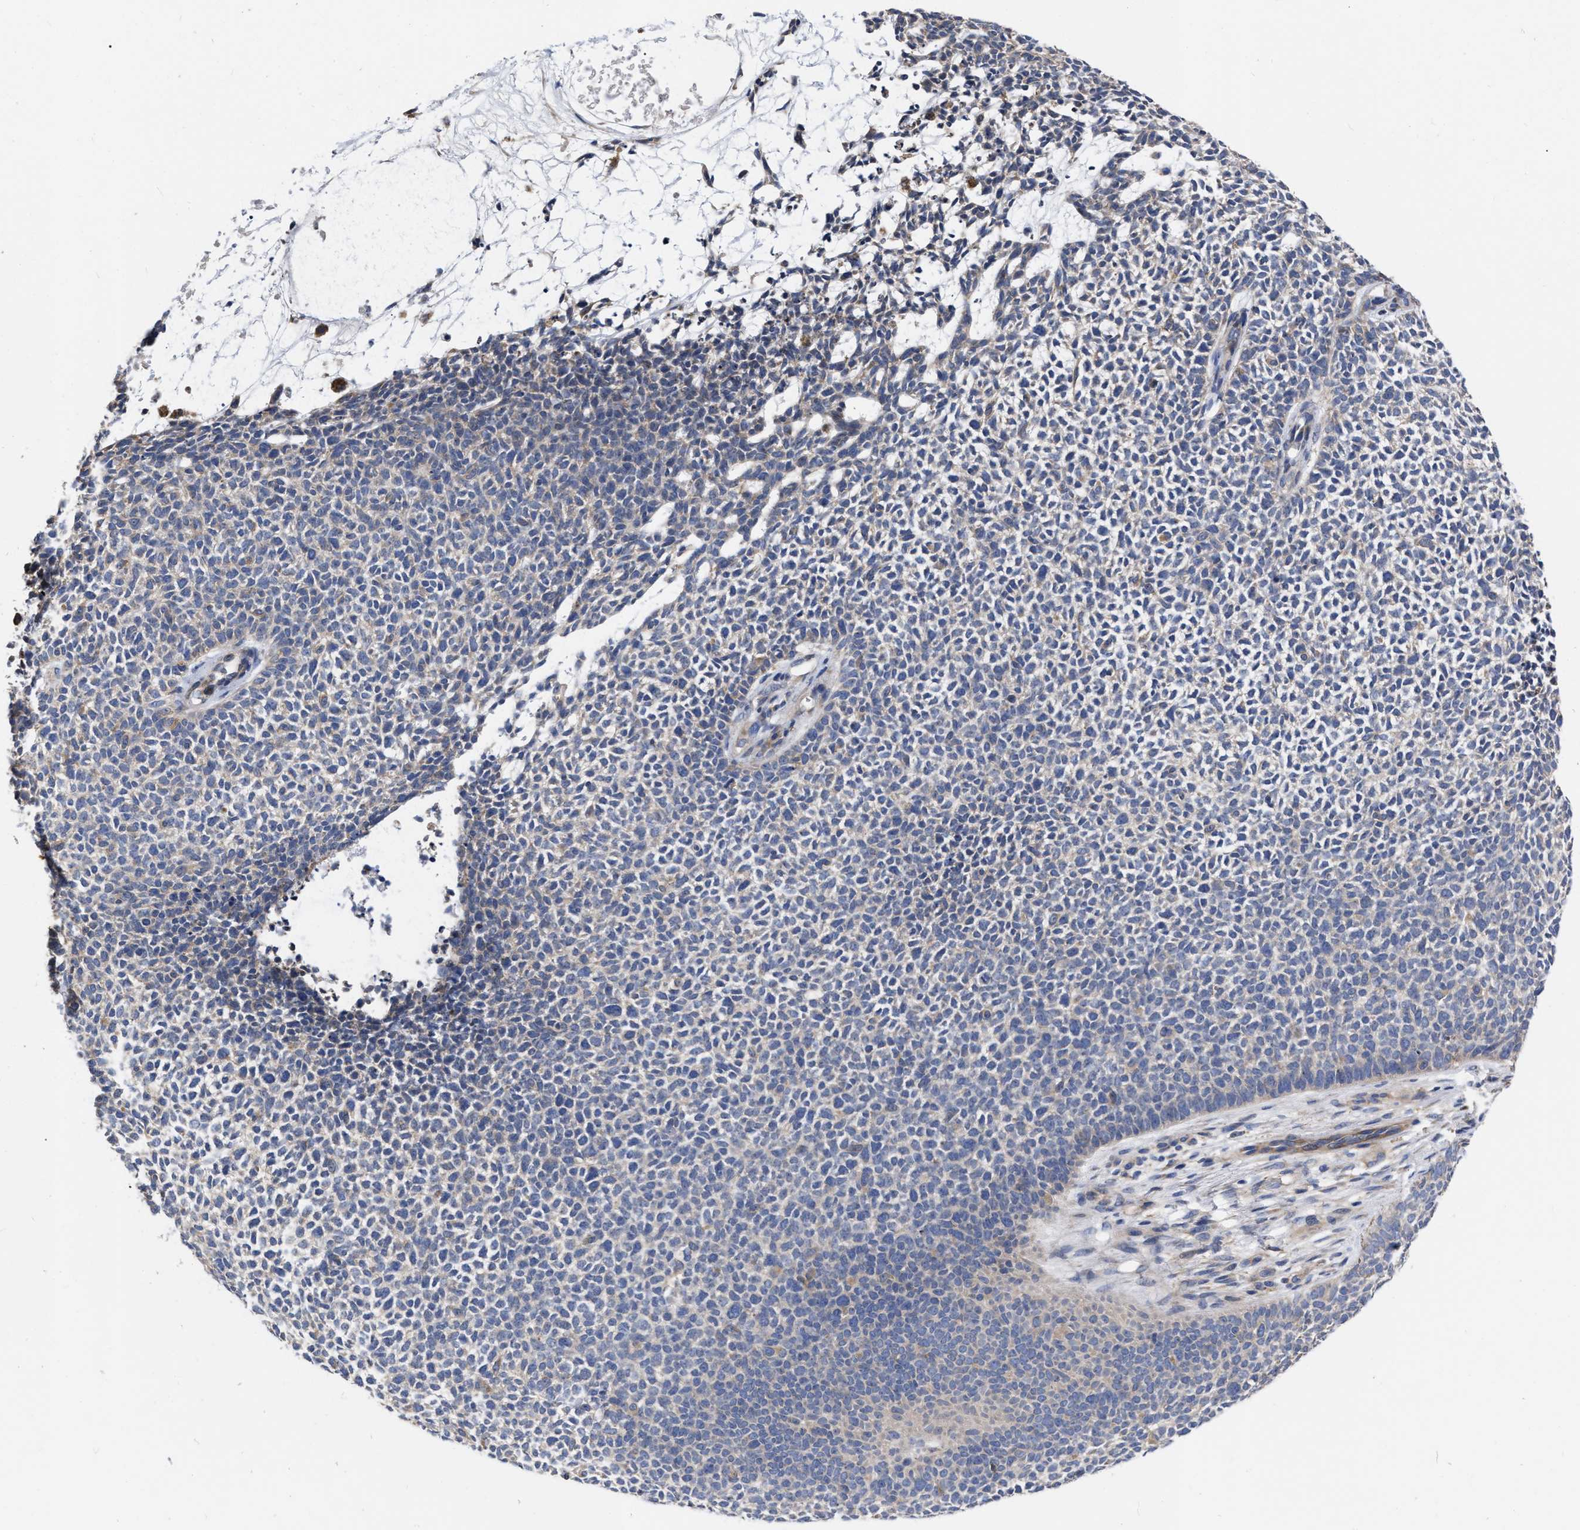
{"staining": {"intensity": "weak", "quantity": "<25%", "location": "cytoplasmic/membranous"}, "tissue": "skin cancer", "cell_type": "Tumor cells", "image_type": "cancer", "snomed": [{"axis": "morphology", "description": "Basal cell carcinoma"}, {"axis": "topography", "description": "Skin"}], "caption": "Protein analysis of skin cancer (basal cell carcinoma) reveals no significant expression in tumor cells.", "gene": "MLST8", "patient": {"sex": "female", "age": 84}}